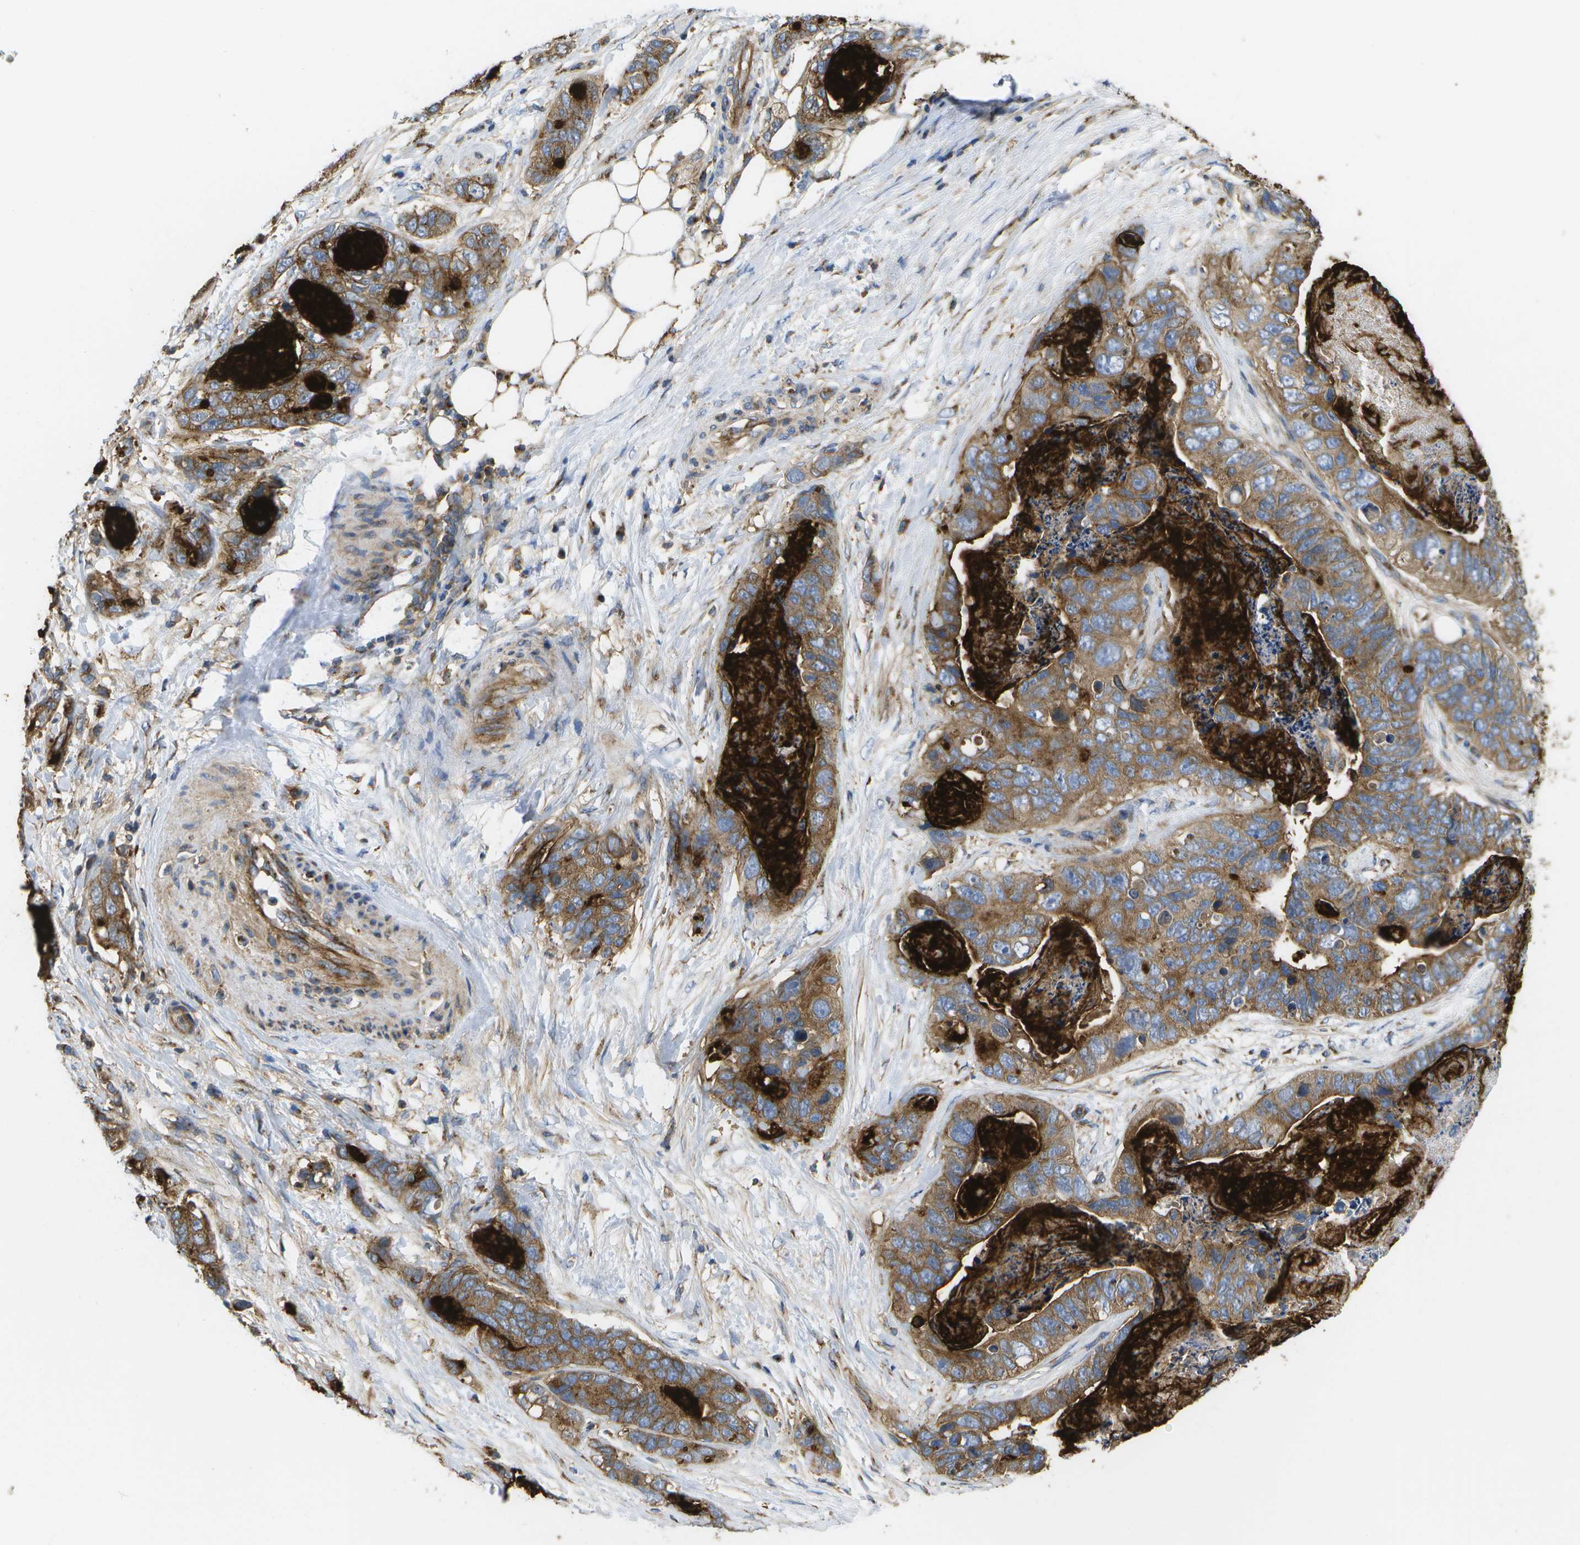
{"staining": {"intensity": "moderate", "quantity": ">75%", "location": "cytoplasmic/membranous"}, "tissue": "stomach cancer", "cell_type": "Tumor cells", "image_type": "cancer", "snomed": [{"axis": "morphology", "description": "Adenocarcinoma, NOS"}, {"axis": "topography", "description": "Stomach"}], "caption": "Stomach adenocarcinoma stained with immunohistochemistry (IHC) reveals moderate cytoplasmic/membranous positivity in about >75% of tumor cells.", "gene": "BST2", "patient": {"sex": "female", "age": 89}}